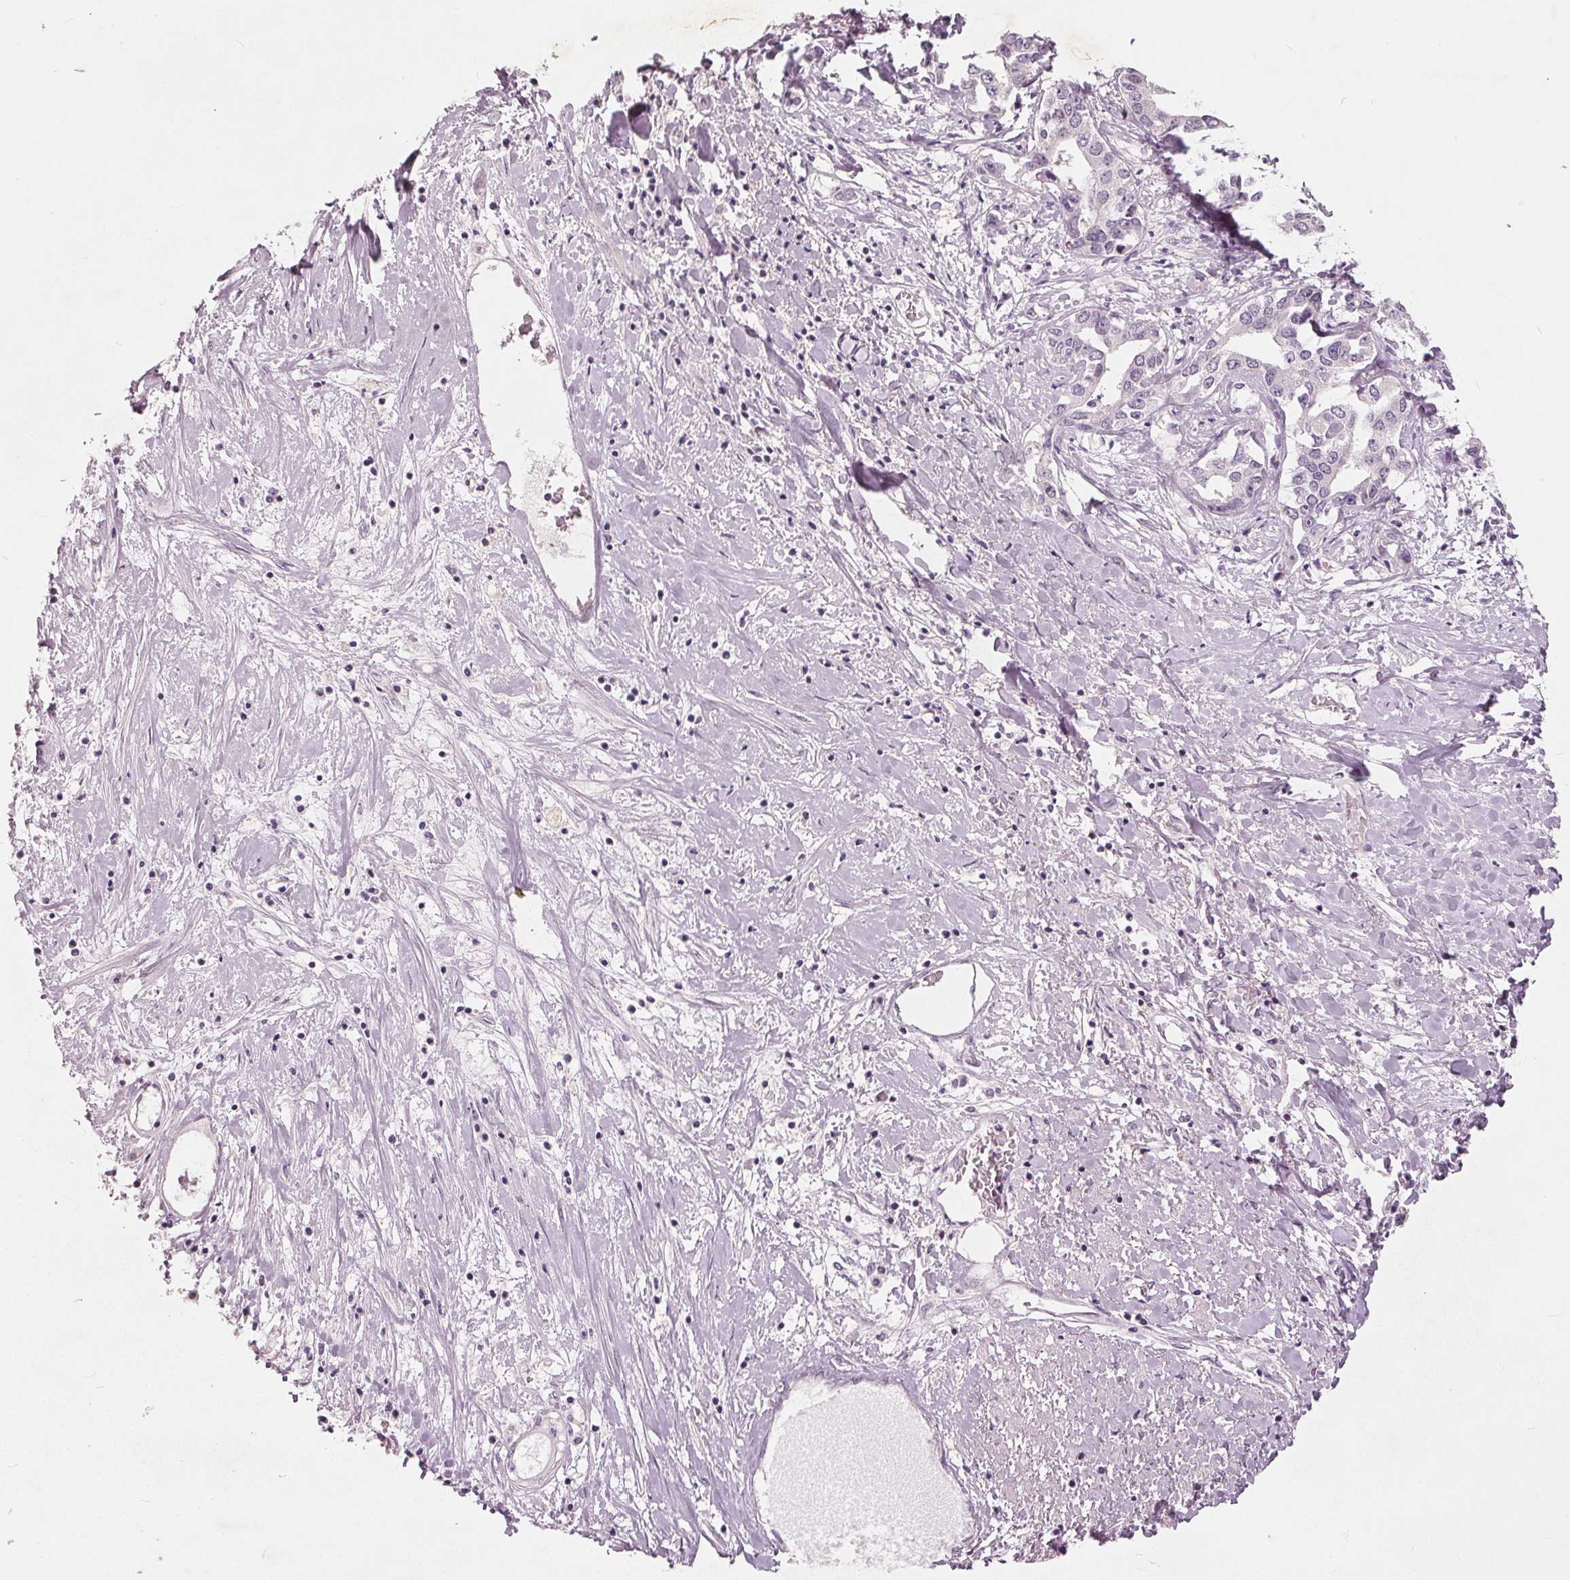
{"staining": {"intensity": "negative", "quantity": "none", "location": "none"}, "tissue": "liver cancer", "cell_type": "Tumor cells", "image_type": "cancer", "snomed": [{"axis": "morphology", "description": "Cholangiocarcinoma"}, {"axis": "topography", "description": "Liver"}], "caption": "Tumor cells show no significant positivity in liver cancer.", "gene": "TKFC", "patient": {"sex": "male", "age": 59}}